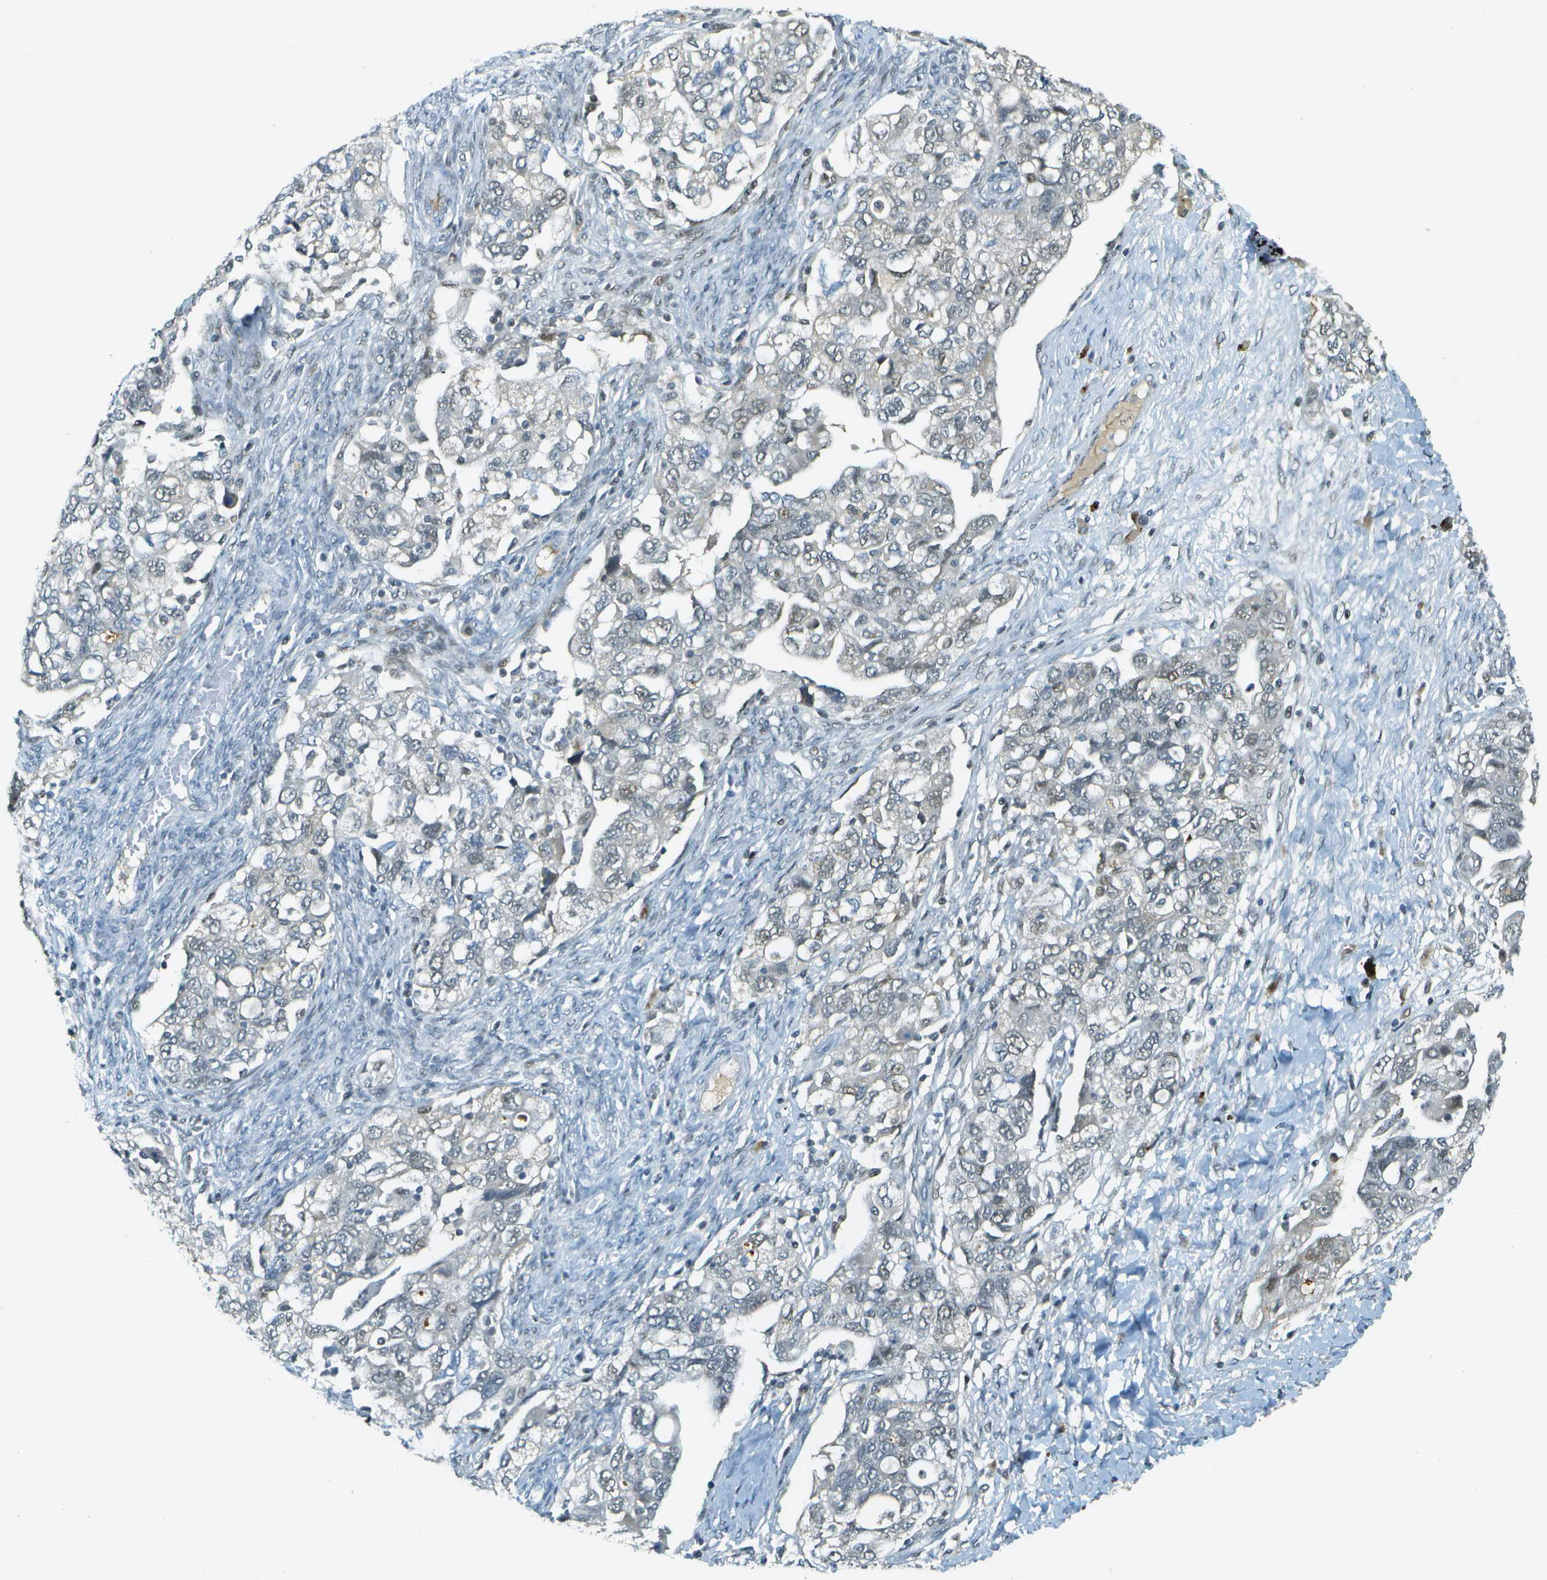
{"staining": {"intensity": "weak", "quantity": "<25%", "location": "nuclear"}, "tissue": "ovarian cancer", "cell_type": "Tumor cells", "image_type": "cancer", "snomed": [{"axis": "morphology", "description": "Carcinoma, NOS"}, {"axis": "morphology", "description": "Cystadenocarcinoma, serous, NOS"}, {"axis": "topography", "description": "Ovary"}], "caption": "The image shows no staining of tumor cells in carcinoma (ovarian).", "gene": "NEK11", "patient": {"sex": "female", "age": 69}}